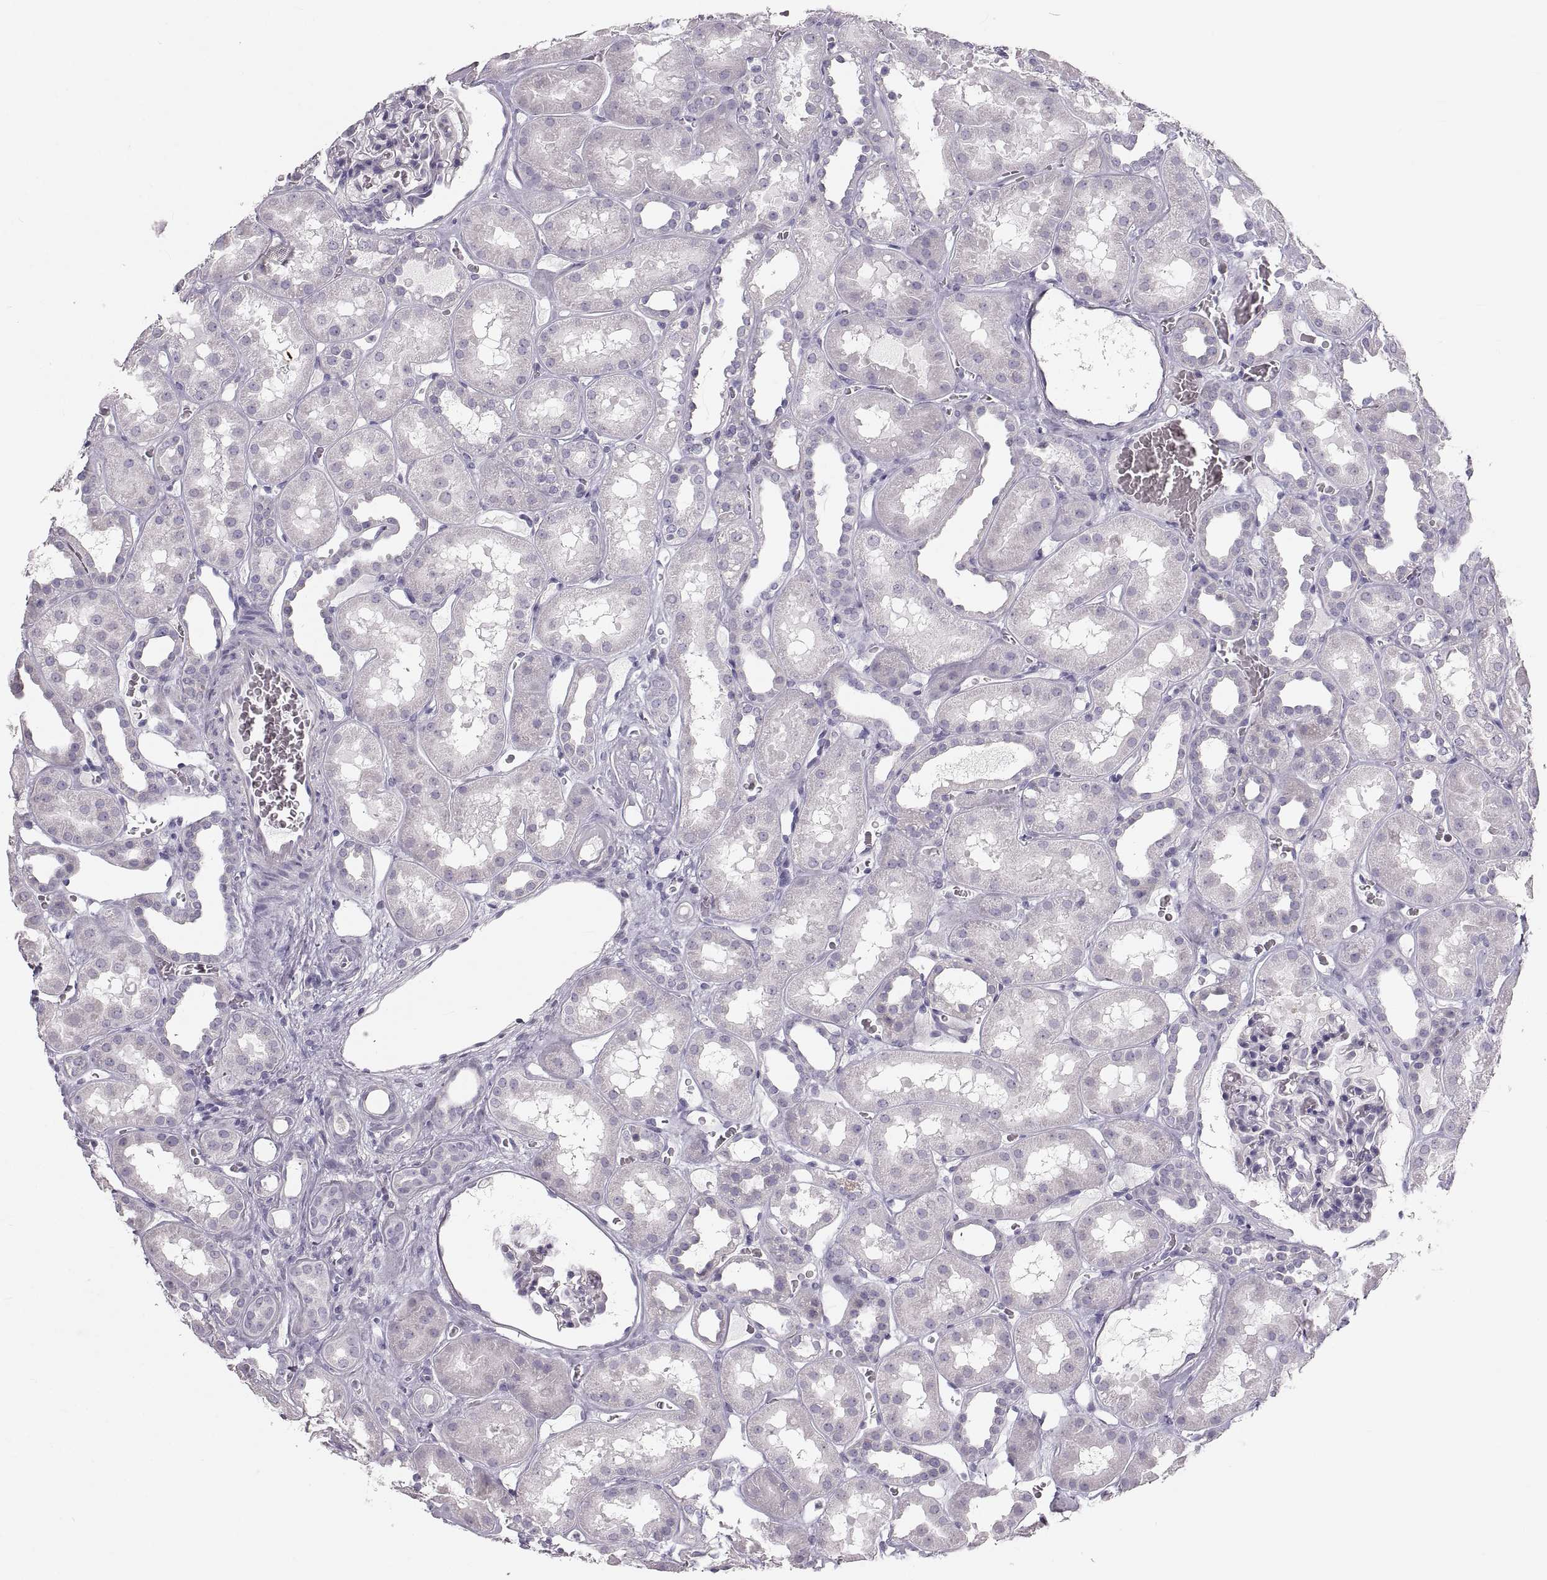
{"staining": {"intensity": "negative", "quantity": "none", "location": "none"}, "tissue": "kidney", "cell_type": "Cells in glomeruli", "image_type": "normal", "snomed": [{"axis": "morphology", "description": "Normal tissue, NOS"}, {"axis": "topography", "description": "Kidney"}], "caption": "Cells in glomeruli are negative for brown protein staining in benign kidney. The staining is performed using DAB brown chromogen with nuclei counter-stained in using hematoxylin.", "gene": "RUNDC3A", "patient": {"sex": "female", "age": 41}}